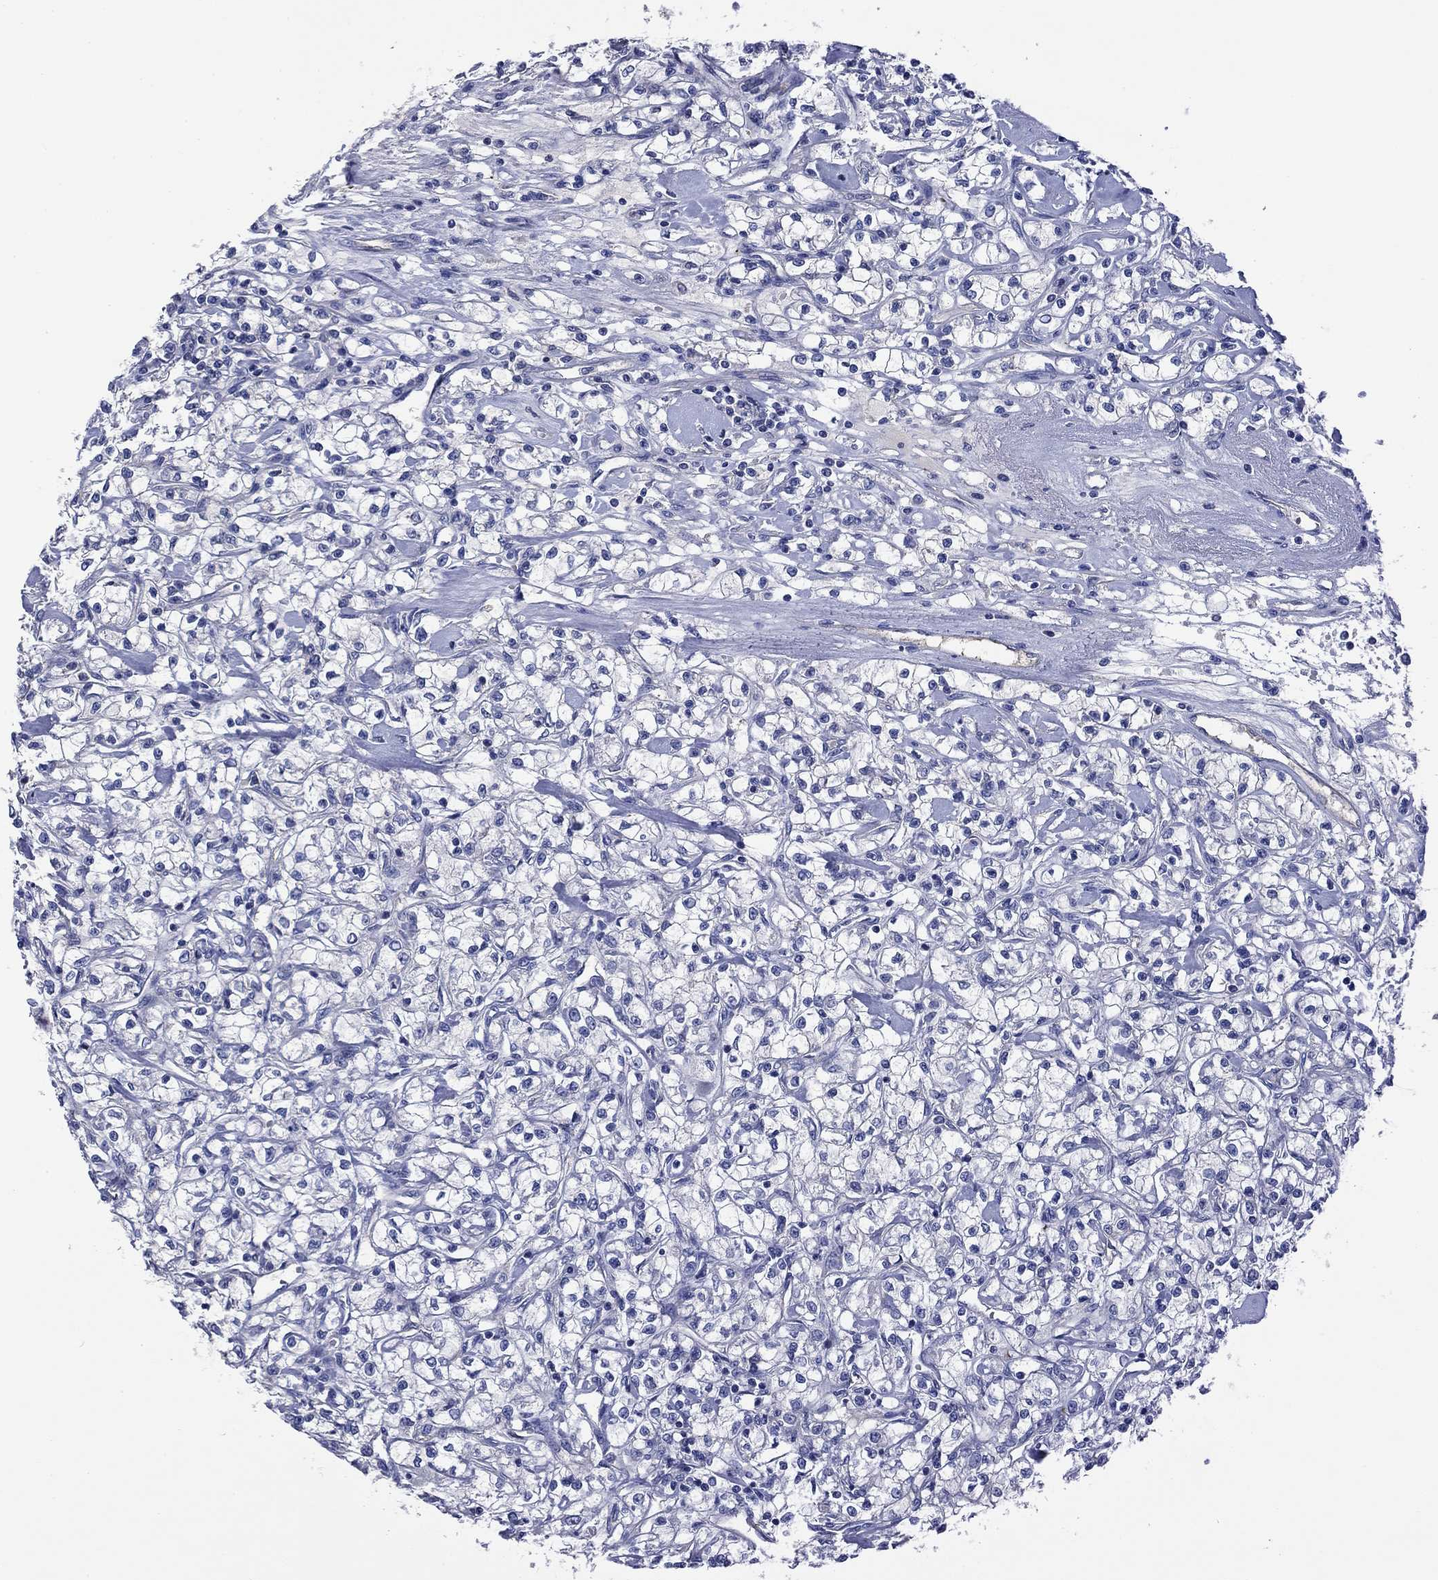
{"staining": {"intensity": "negative", "quantity": "none", "location": "none"}, "tissue": "renal cancer", "cell_type": "Tumor cells", "image_type": "cancer", "snomed": [{"axis": "morphology", "description": "Adenocarcinoma, NOS"}, {"axis": "topography", "description": "Kidney"}], "caption": "Tumor cells show no significant protein staining in renal adenocarcinoma.", "gene": "CNDP1", "patient": {"sex": "female", "age": 59}}